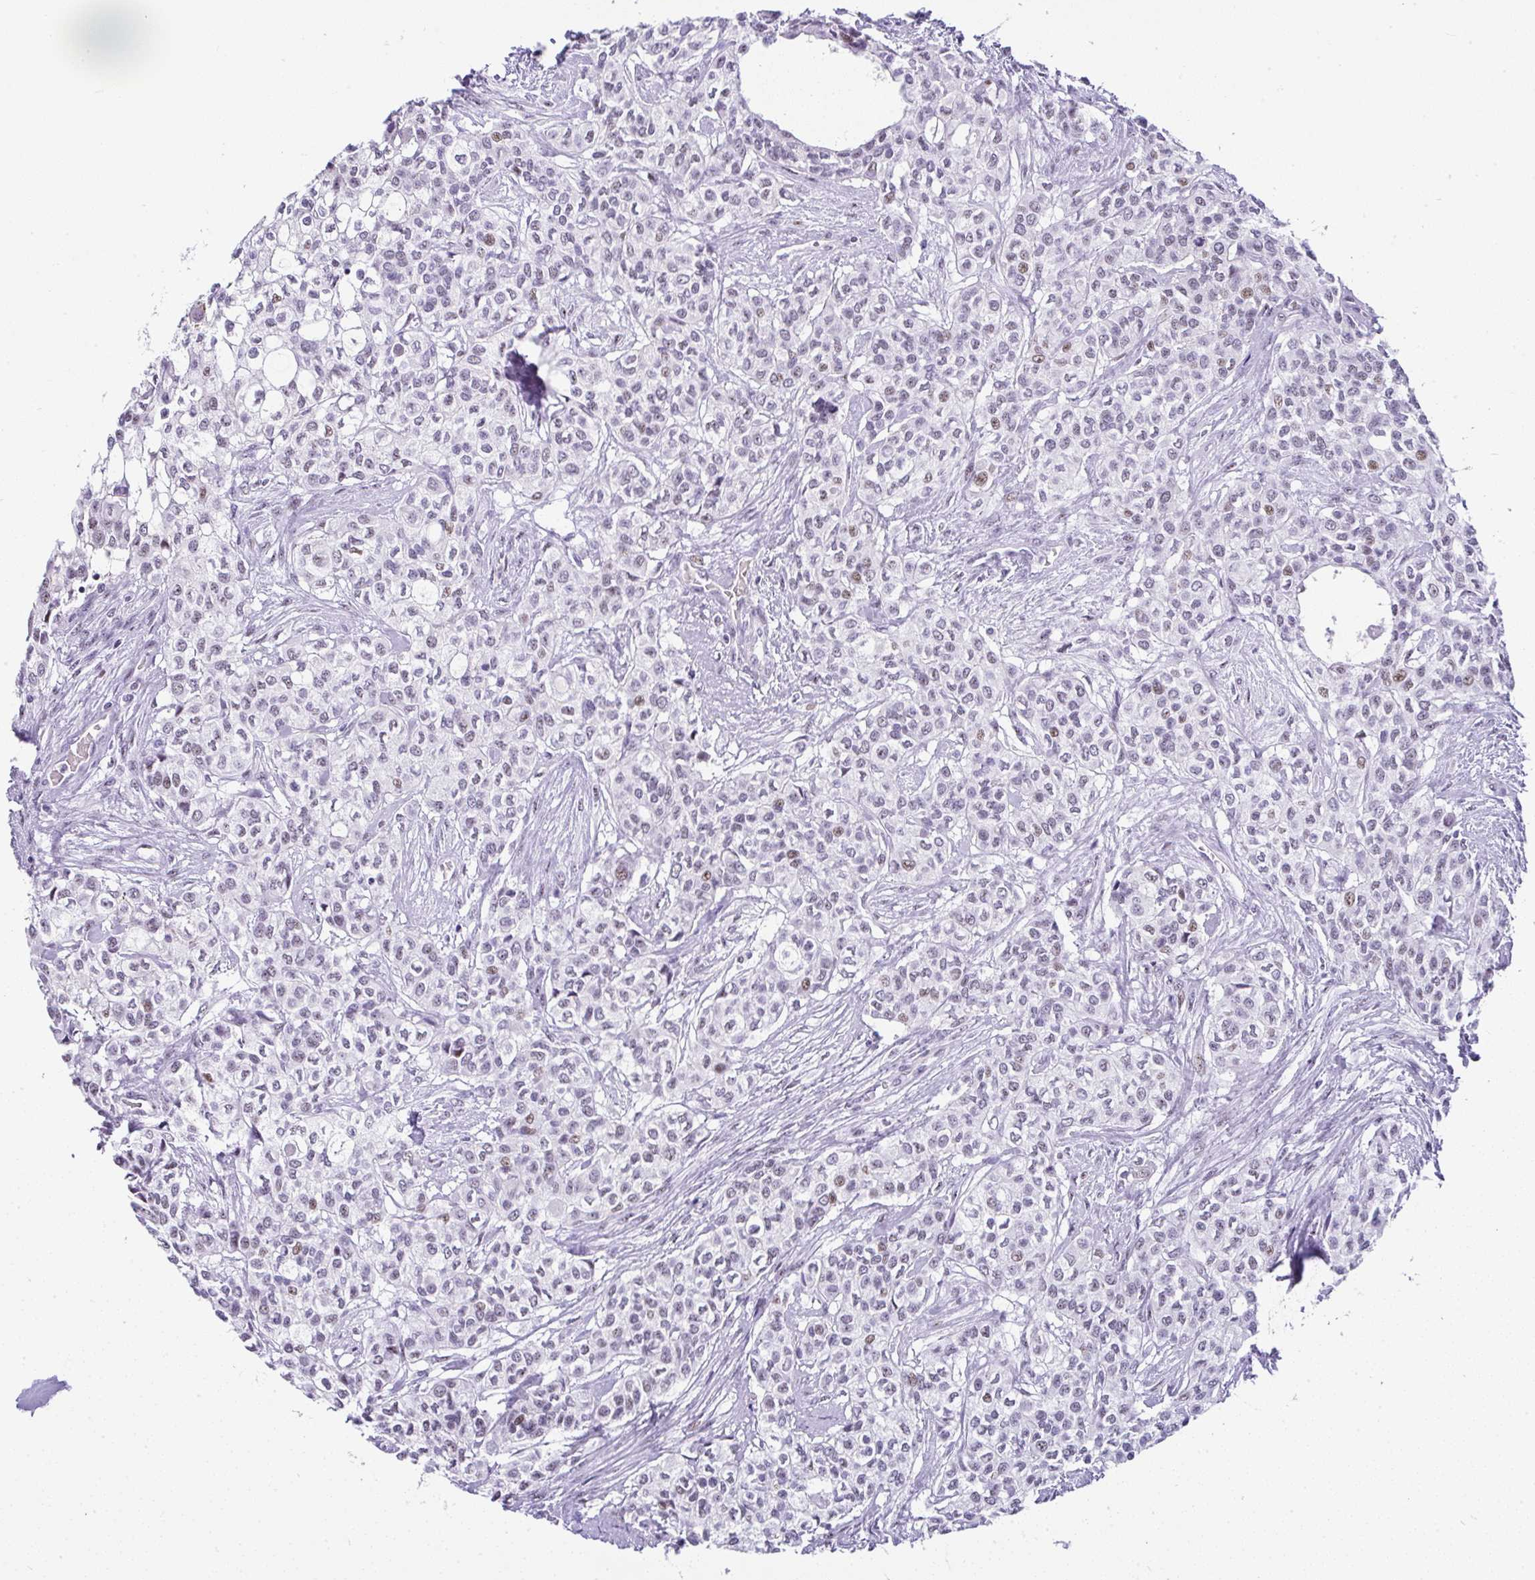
{"staining": {"intensity": "moderate", "quantity": "25%-75%", "location": "cytoplasmic/membranous,nuclear"}, "tissue": "head and neck cancer", "cell_type": "Tumor cells", "image_type": "cancer", "snomed": [{"axis": "morphology", "description": "Adenocarcinoma, NOS"}, {"axis": "topography", "description": "Head-Neck"}], "caption": "The micrograph demonstrates immunohistochemical staining of head and neck adenocarcinoma. There is moderate cytoplasmic/membranous and nuclear expression is present in about 25%-75% of tumor cells. The protein of interest is shown in brown color, while the nuclei are stained blue.", "gene": "NR1D2", "patient": {"sex": "male", "age": 81}}